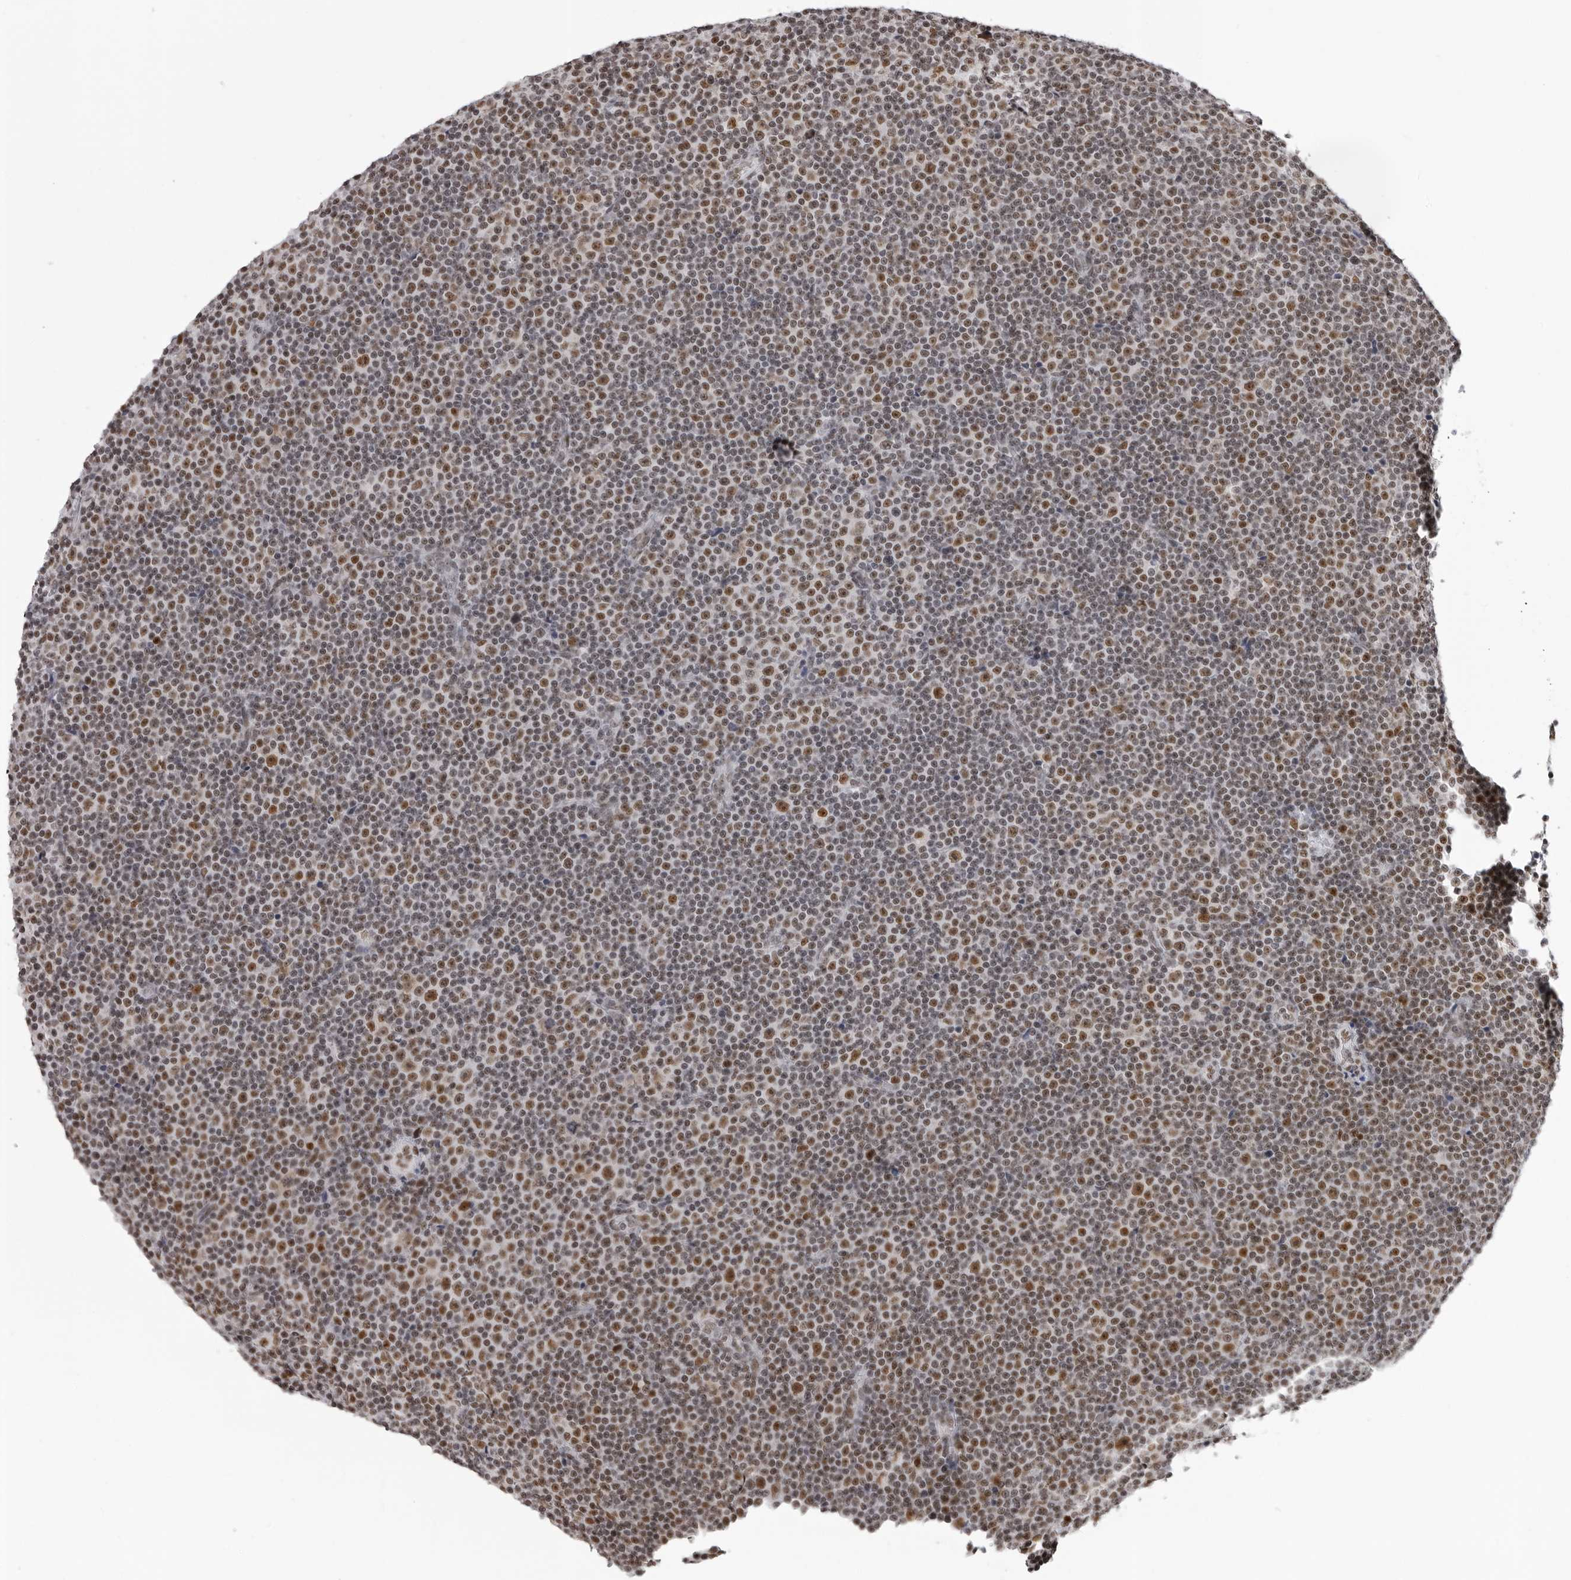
{"staining": {"intensity": "moderate", "quantity": "25%-75%", "location": "nuclear"}, "tissue": "lymphoma", "cell_type": "Tumor cells", "image_type": "cancer", "snomed": [{"axis": "morphology", "description": "Malignant lymphoma, non-Hodgkin's type, Low grade"}, {"axis": "topography", "description": "Lymph node"}], "caption": "Lymphoma stained for a protein exhibits moderate nuclear positivity in tumor cells. The staining was performed using DAB (3,3'-diaminobenzidine), with brown indicating positive protein expression. Nuclei are stained blue with hematoxylin.", "gene": "HEXIM2", "patient": {"sex": "female", "age": 67}}